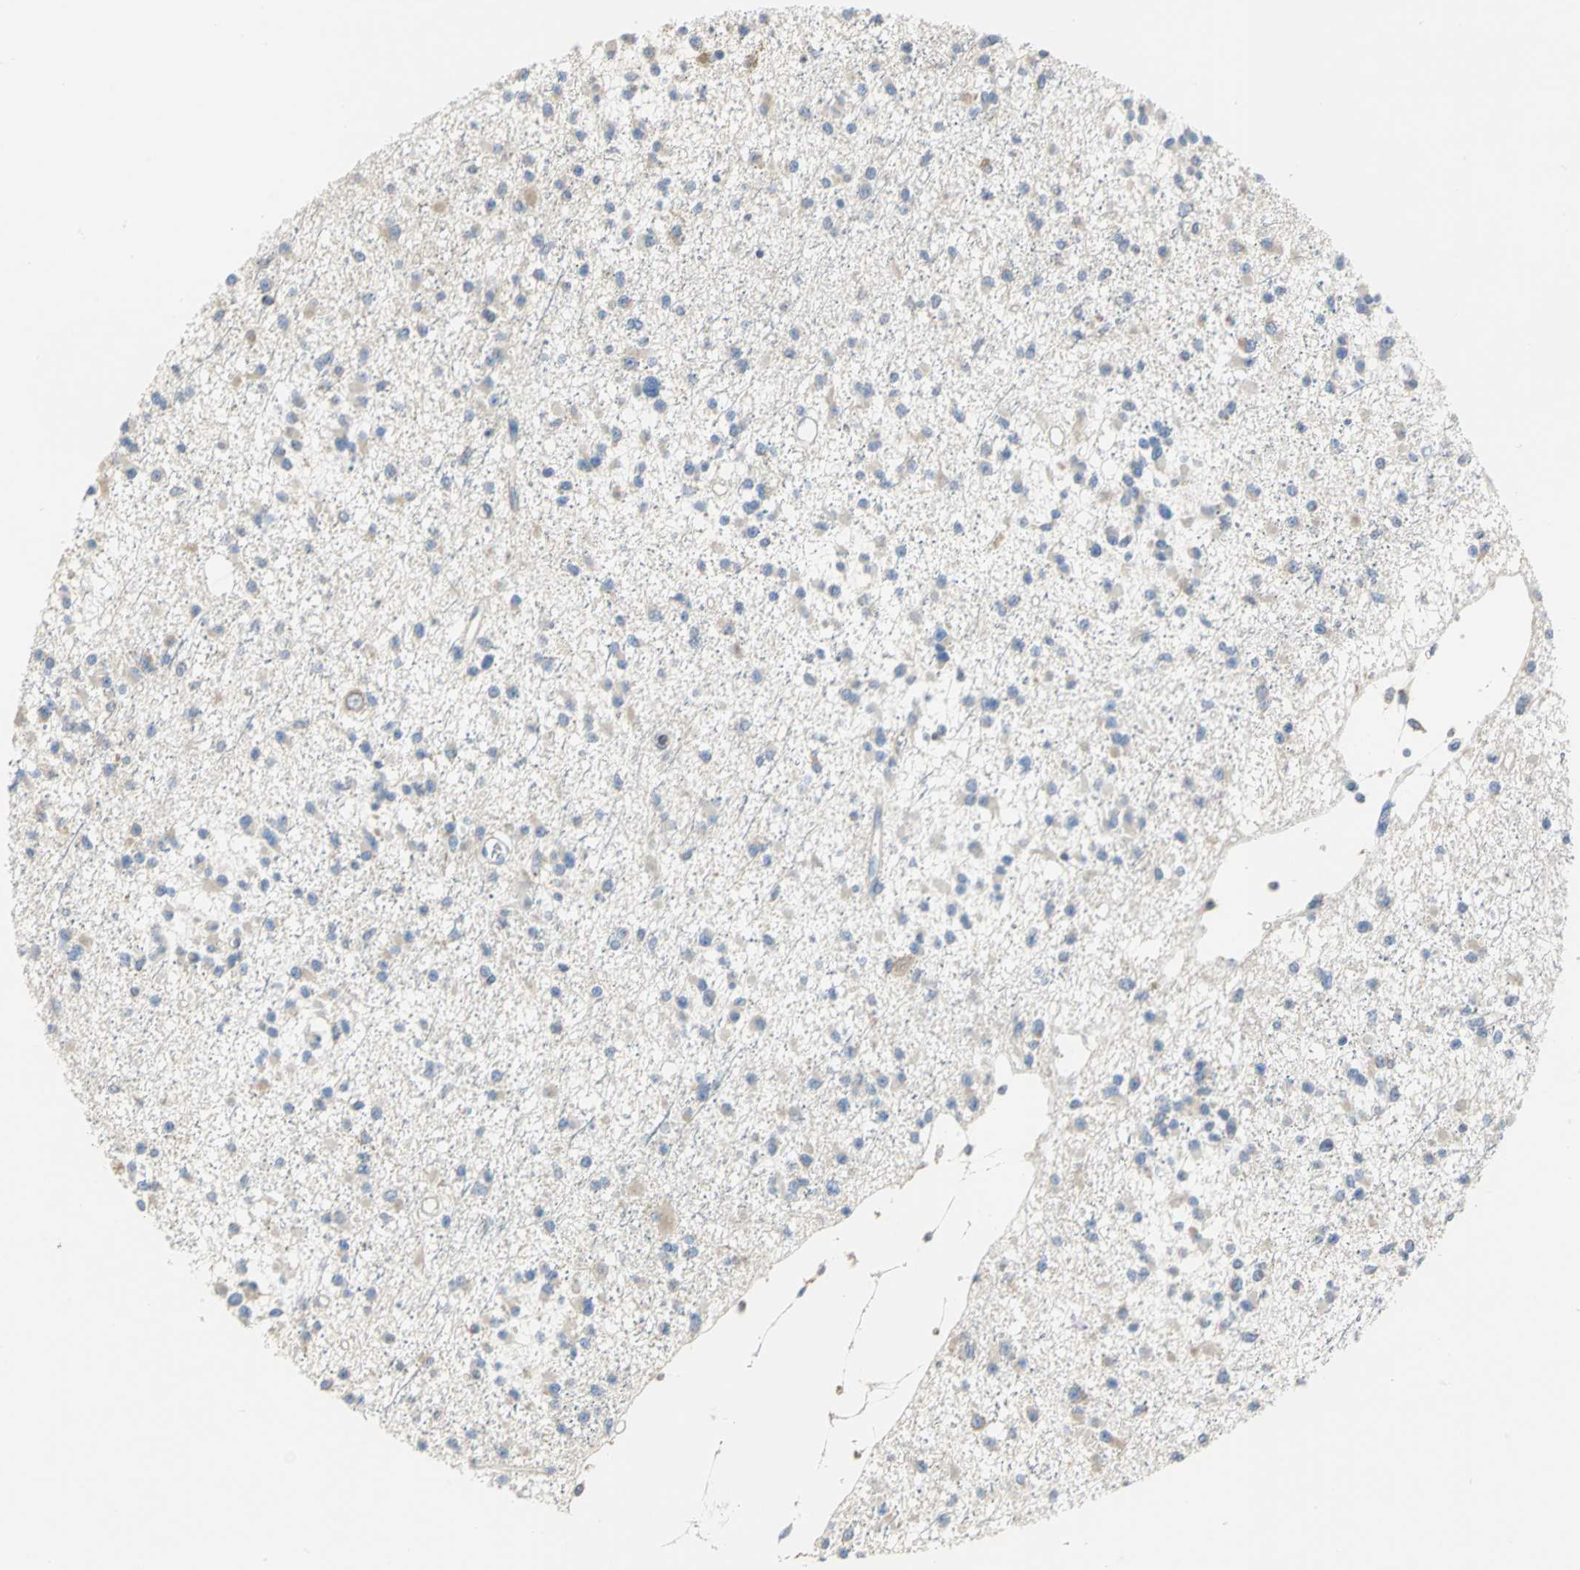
{"staining": {"intensity": "negative", "quantity": "none", "location": "none"}, "tissue": "glioma", "cell_type": "Tumor cells", "image_type": "cancer", "snomed": [{"axis": "morphology", "description": "Glioma, malignant, Low grade"}, {"axis": "topography", "description": "Brain"}], "caption": "This is an immunohistochemistry photomicrograph of malignant glioma (low-grade). There is no staining in tumor cells.", "gene": "SDF2L1", "patient": {"sex": "female", "age": 22}}